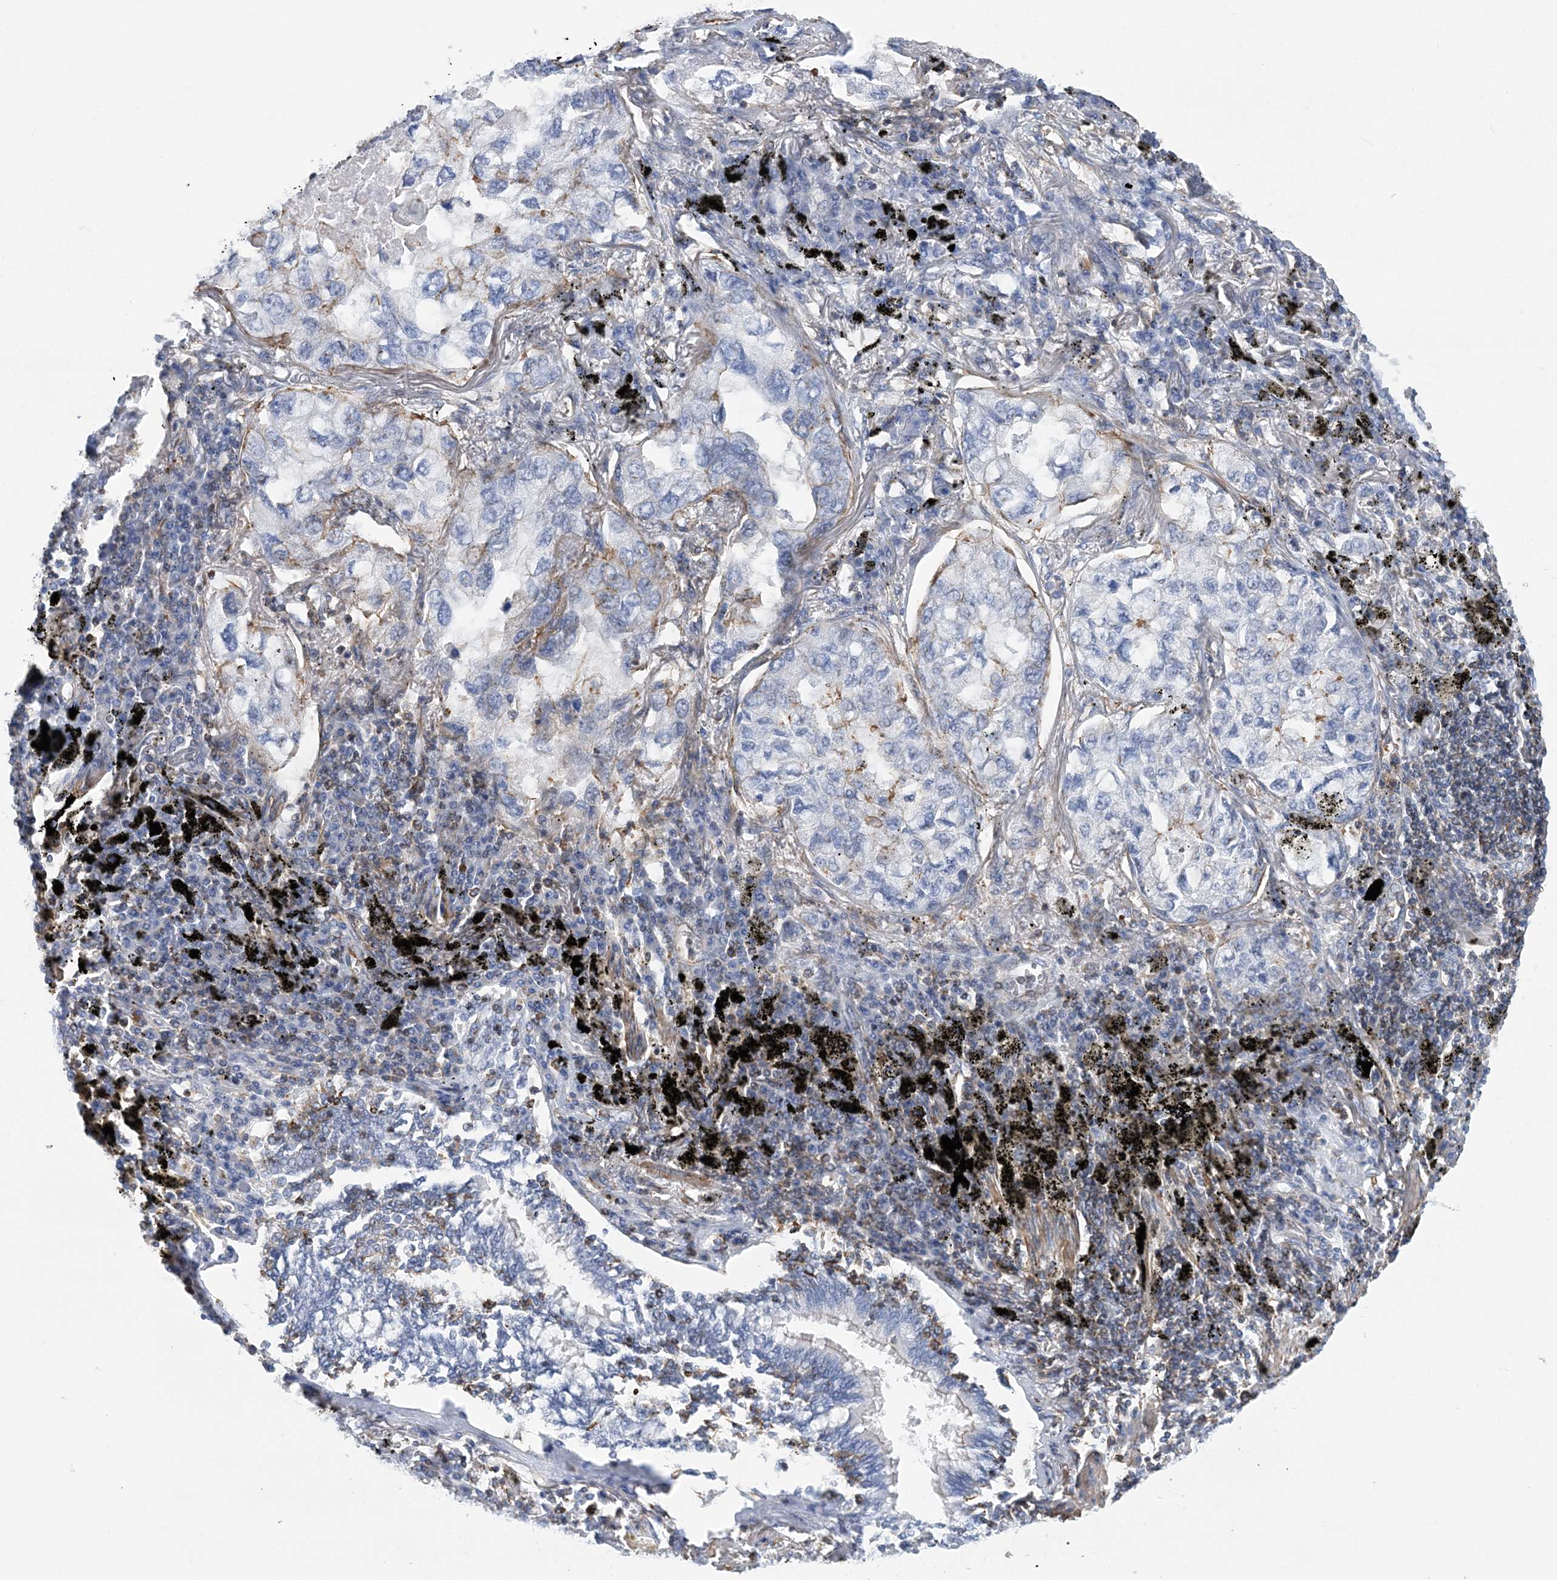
{"staining": {"intensity": "negative", "quantity": "none", "location": "none"}, "tissue": "lung cancer", "cell_type": "Tumor cells", "image_type": "cancer", "snomed": [{"axis": "morphology", "description": "Adenocarcinoma, NOS"}, {"axis": "topography", "description": "Lung"}], "caption": "Lung cancer was stained to show a protein in brown. There is no significant positivity in tumor cells. (Brightfield microscopy of DAB (3,3'-diaminobenzidine) immunohistochemistry at high magnification).", "gene": "C11orf21", "patient": {"sex": "male", "age": 65}}